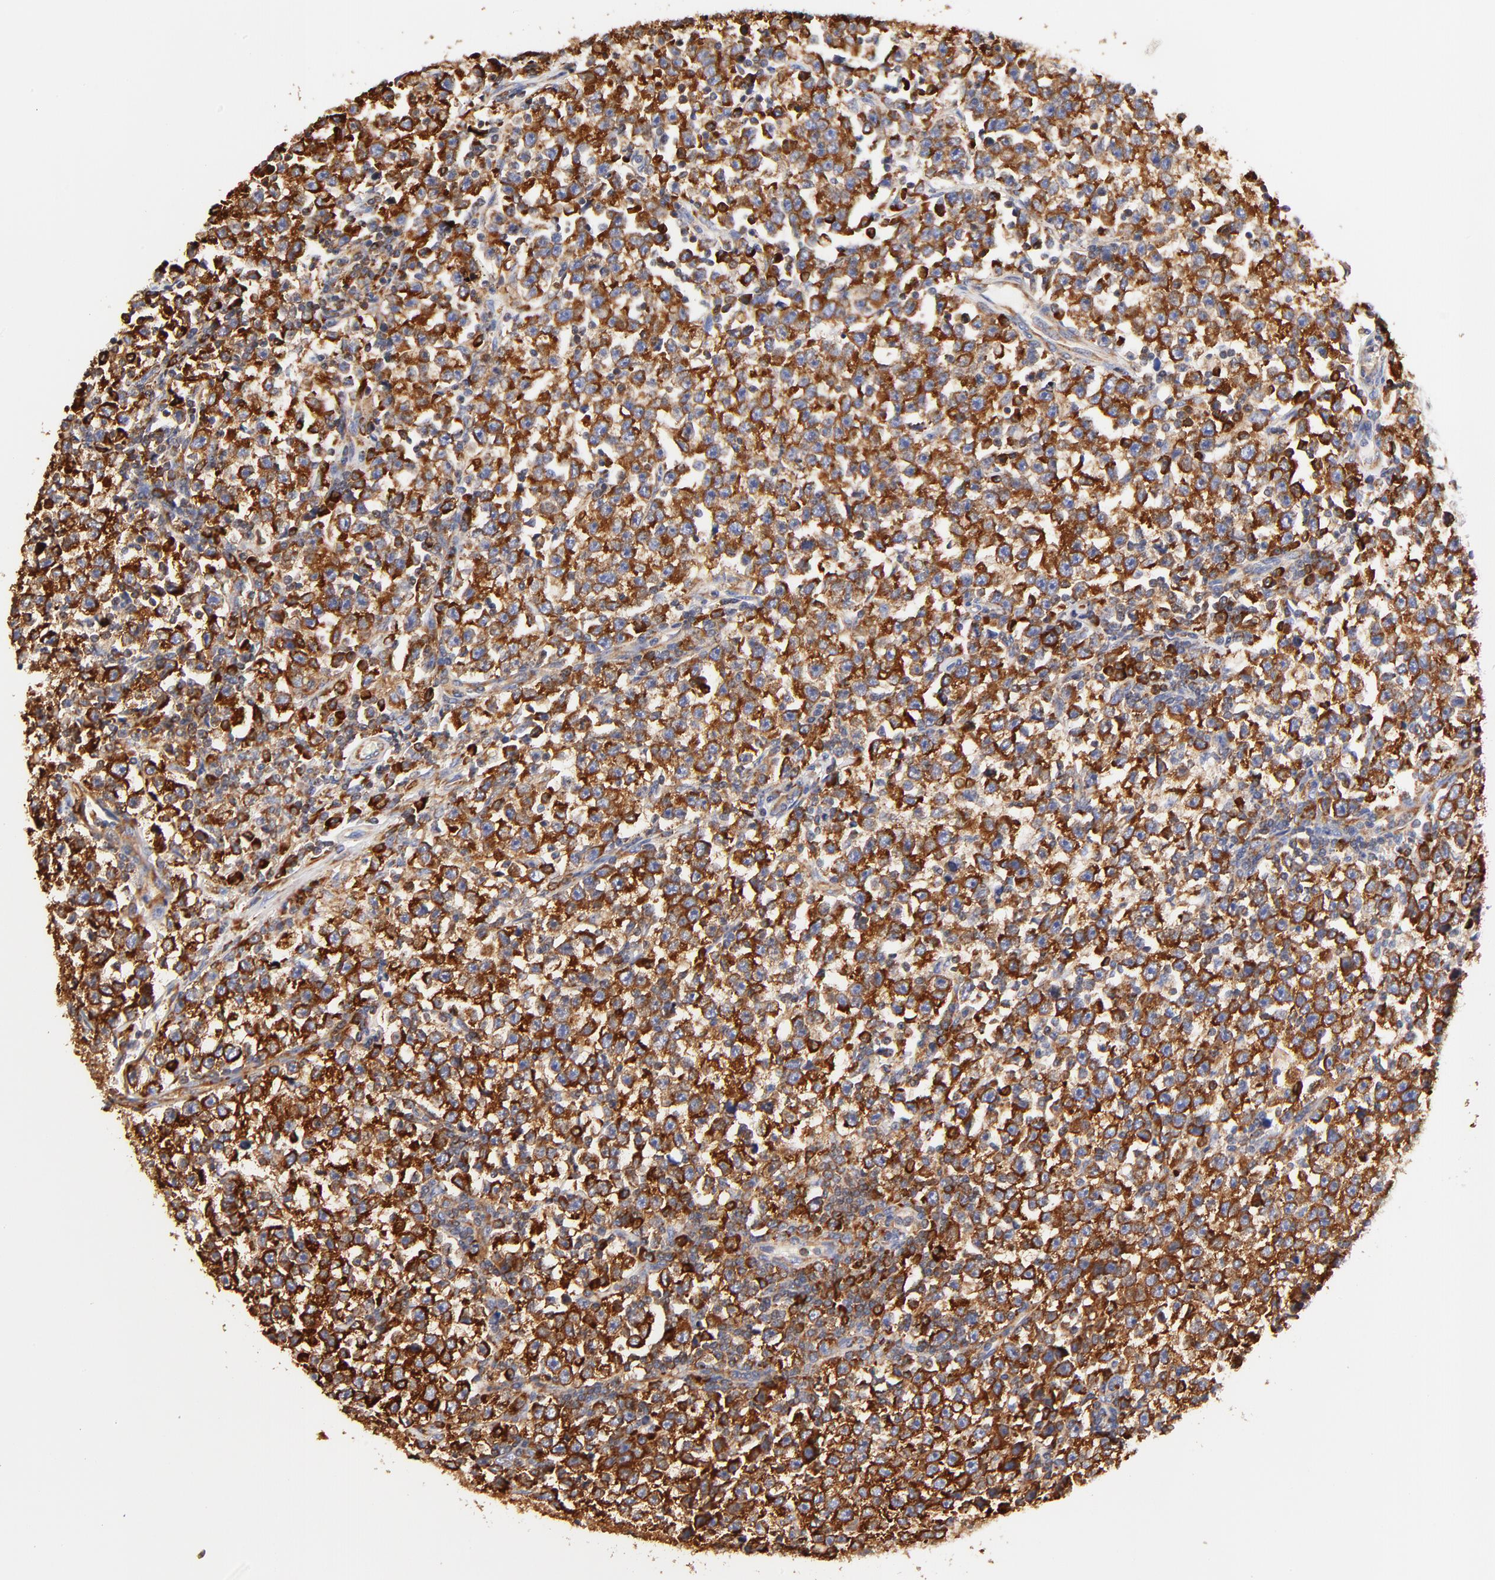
{"staining": {"intensity": "strong", "quantity": ">75%", "location": "cytoplasmic/membranous"}, "tissue": "testis cancer", "cell_type": "Tumor cells", "image_type": "cancer", "snomed": [{"axis": "morphology", "description": "Seminoma, NOS"}, {"axis": "topography", "description": "Testis"}], "caption": "Testis seminoma tissue demonstrates strong cytoplasmic/membranous expression in approximately >75% of tumor cells, visualized by immunohistochemistry.", "gene": "RPL27", "patient": {"sex": "male", "age": 43}}